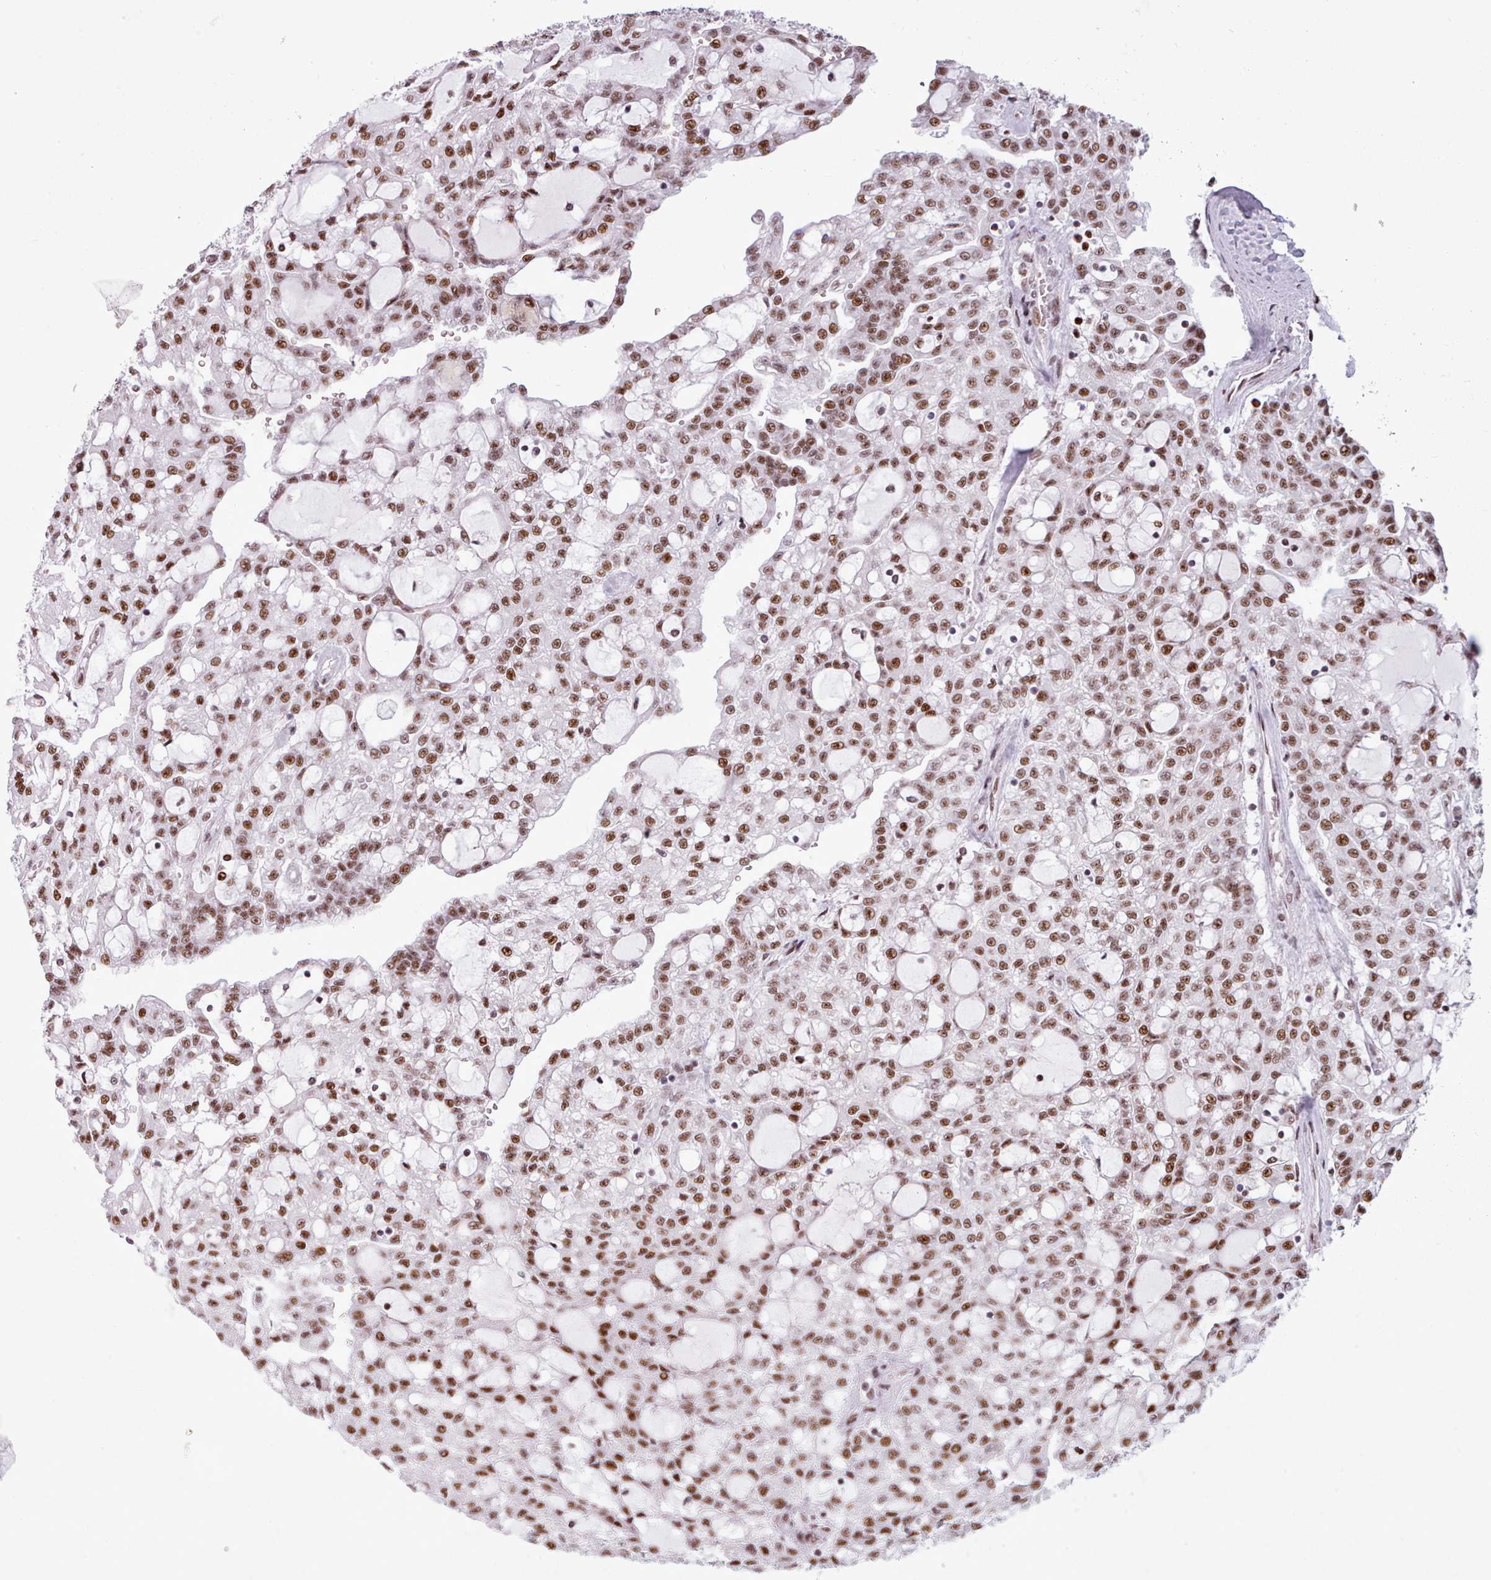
{"staining": {"intensity": "moderate", "quantity": ">75%", "location": "nuclear"}, "tissue": "renal cancer", "cell_type": "Tumor cells", "image_type": "cancer", "snomed": [{"axis": "morphology", "description": "Adenocarcinoma, NOS"}, {"axis": "topography", "description": "Kidney"}], "caption": "Immunohistochemistry staining of renal adenocarcinoma, which displays medium levels of moderate nuclear staining in approximately >75% of tumor cells indicating moderate nuclear protein staining. The staining was performed using DAB (brown) for protein detection and nuclei were counterstained in hematoxylin (blue).", "gene": "SRSF4", "patient": {"sex": "male", "age": 63}}